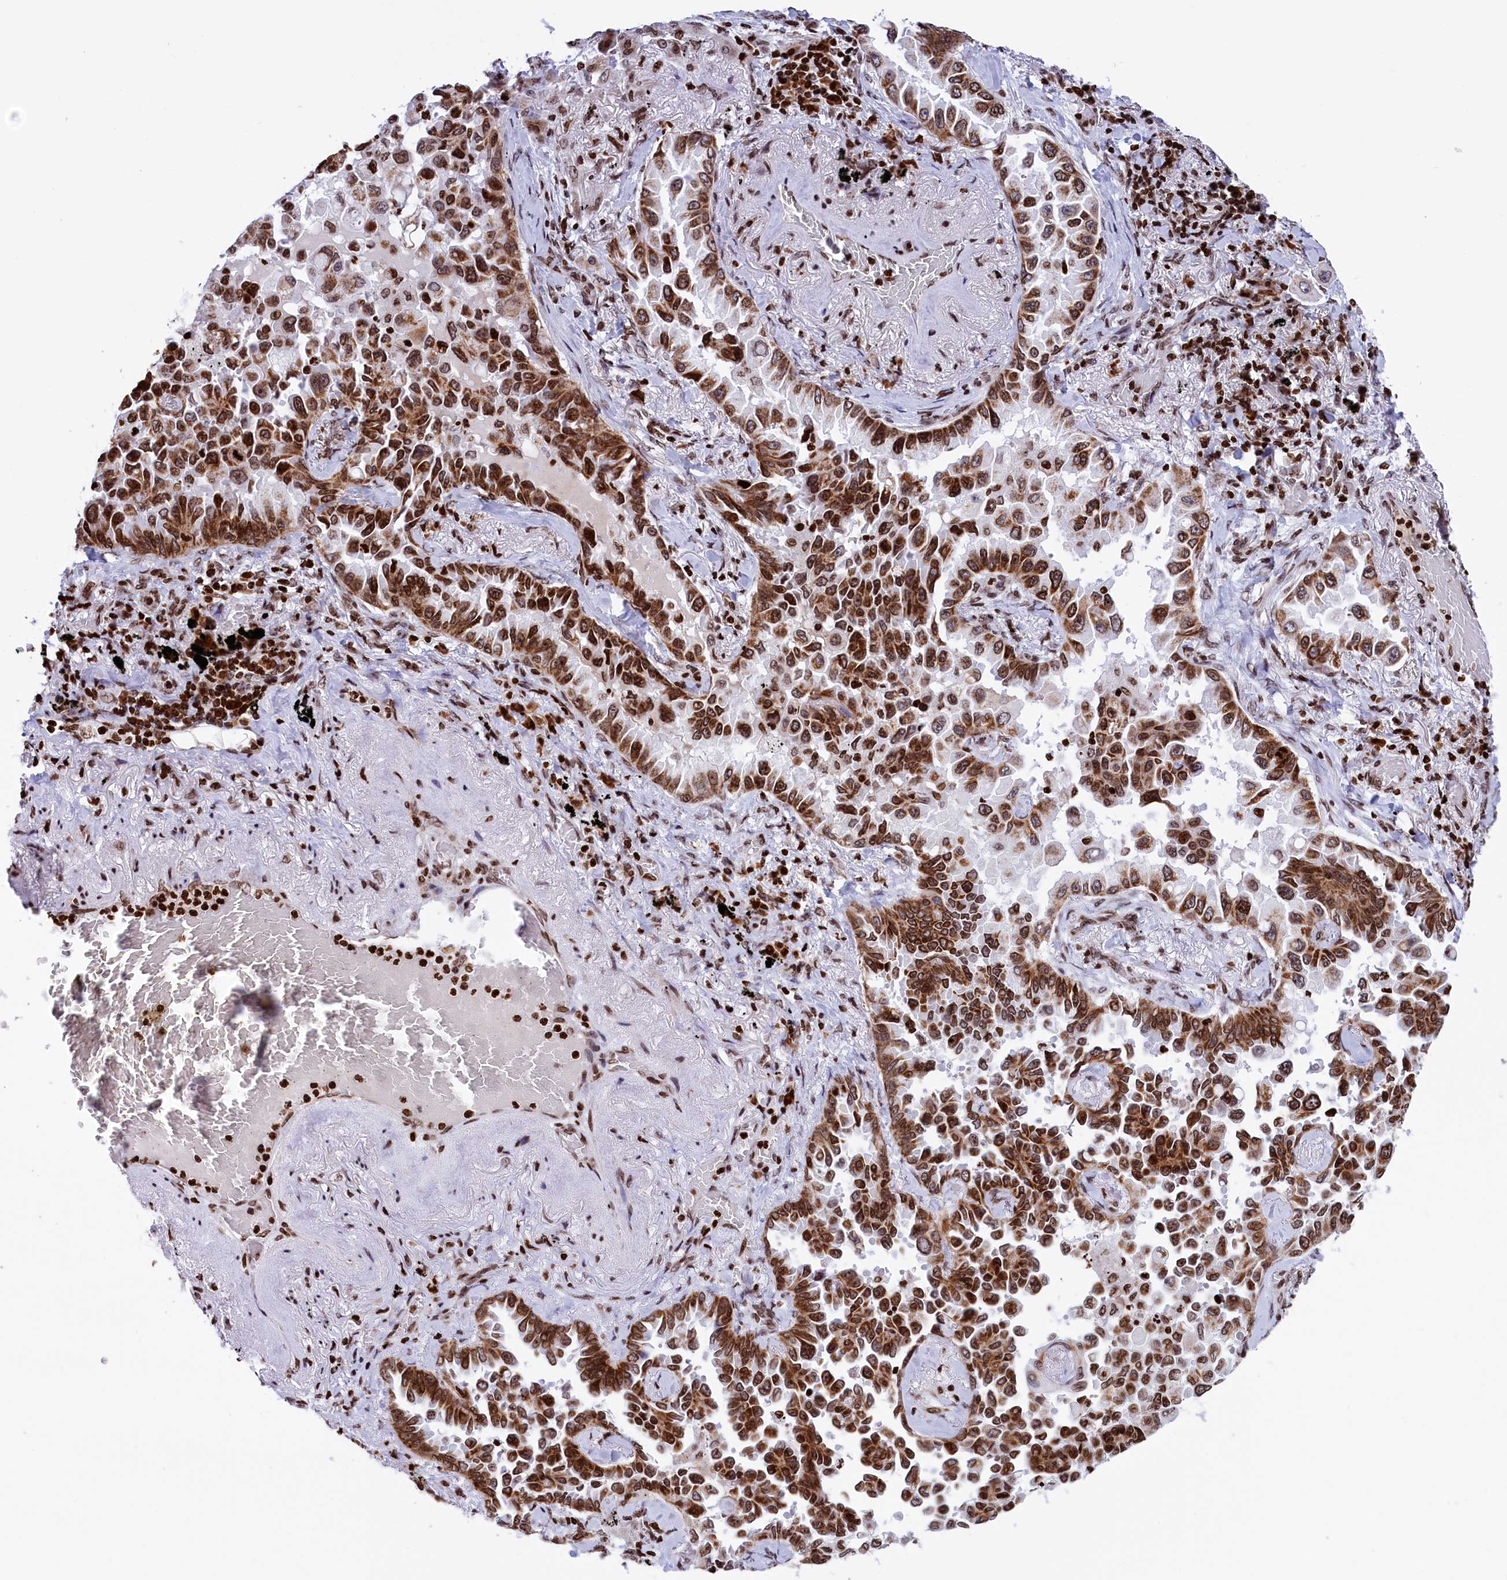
{"staining": {"intensity": "moderate", "quantity": ">75%", "location": "cytoplasmic/membranous,nuclear"}, "tissue": "lung cancer", "cell_type": "Tumor cells", "image_type": "cancer", "snomed": [{"axis": "morphology", "description": "Adenocarcinoma, NOS"}, {"axis": "topography", "description": "Lung"}], "caption": "Protein staining of adenocarcinoma (lung) tissue reveals moderate cytoplasmic/membranous and nuclear positivity in approximately >75% of tumor cells. The staining was performed using DAB (3,3'-diaminobenzidine), with brown indicating positive protein expression. Nuclei are stained blue with hematoxylin.", "gene": "TIMM29", "patient": {"sex": "female", "age": 67}}